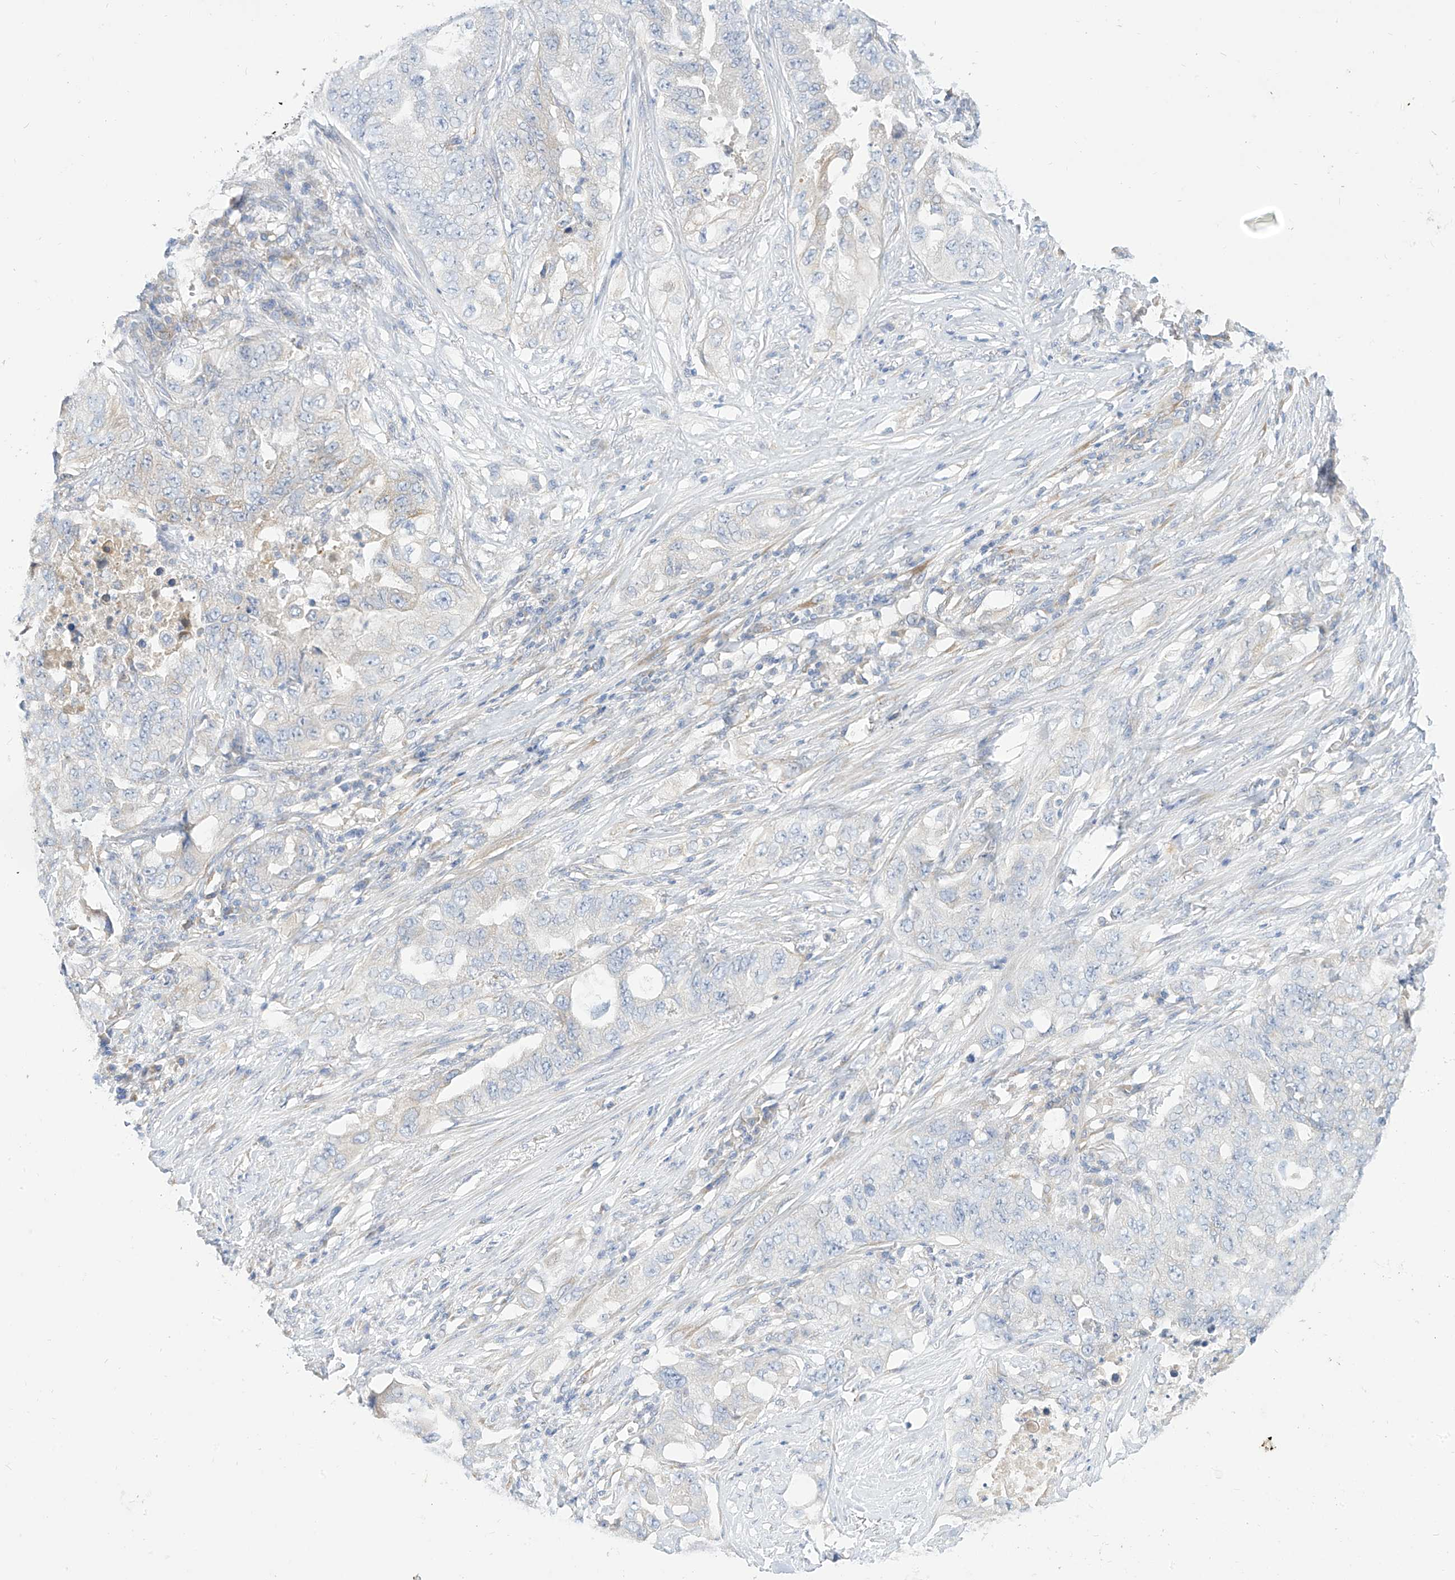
{"staining": {"intensity": "negative", "quantity": "none", "location": "none"}, "tissue": "lung cancer", "cell_type": "Tumor cells", "image_type": "cancer", "snomed": [{"axis": "morphology", "description": "Adenocarcinoma, NOS"}, {"axis": "topography", "description": "Lung"}], "caption": "A high-resolution micrograph shows IHC staining of adenocarcinoma (lung), which shows no significant staining in tumor cells.", "gene": "RASA2", "patient": {"sex": "female", "age": 51}}